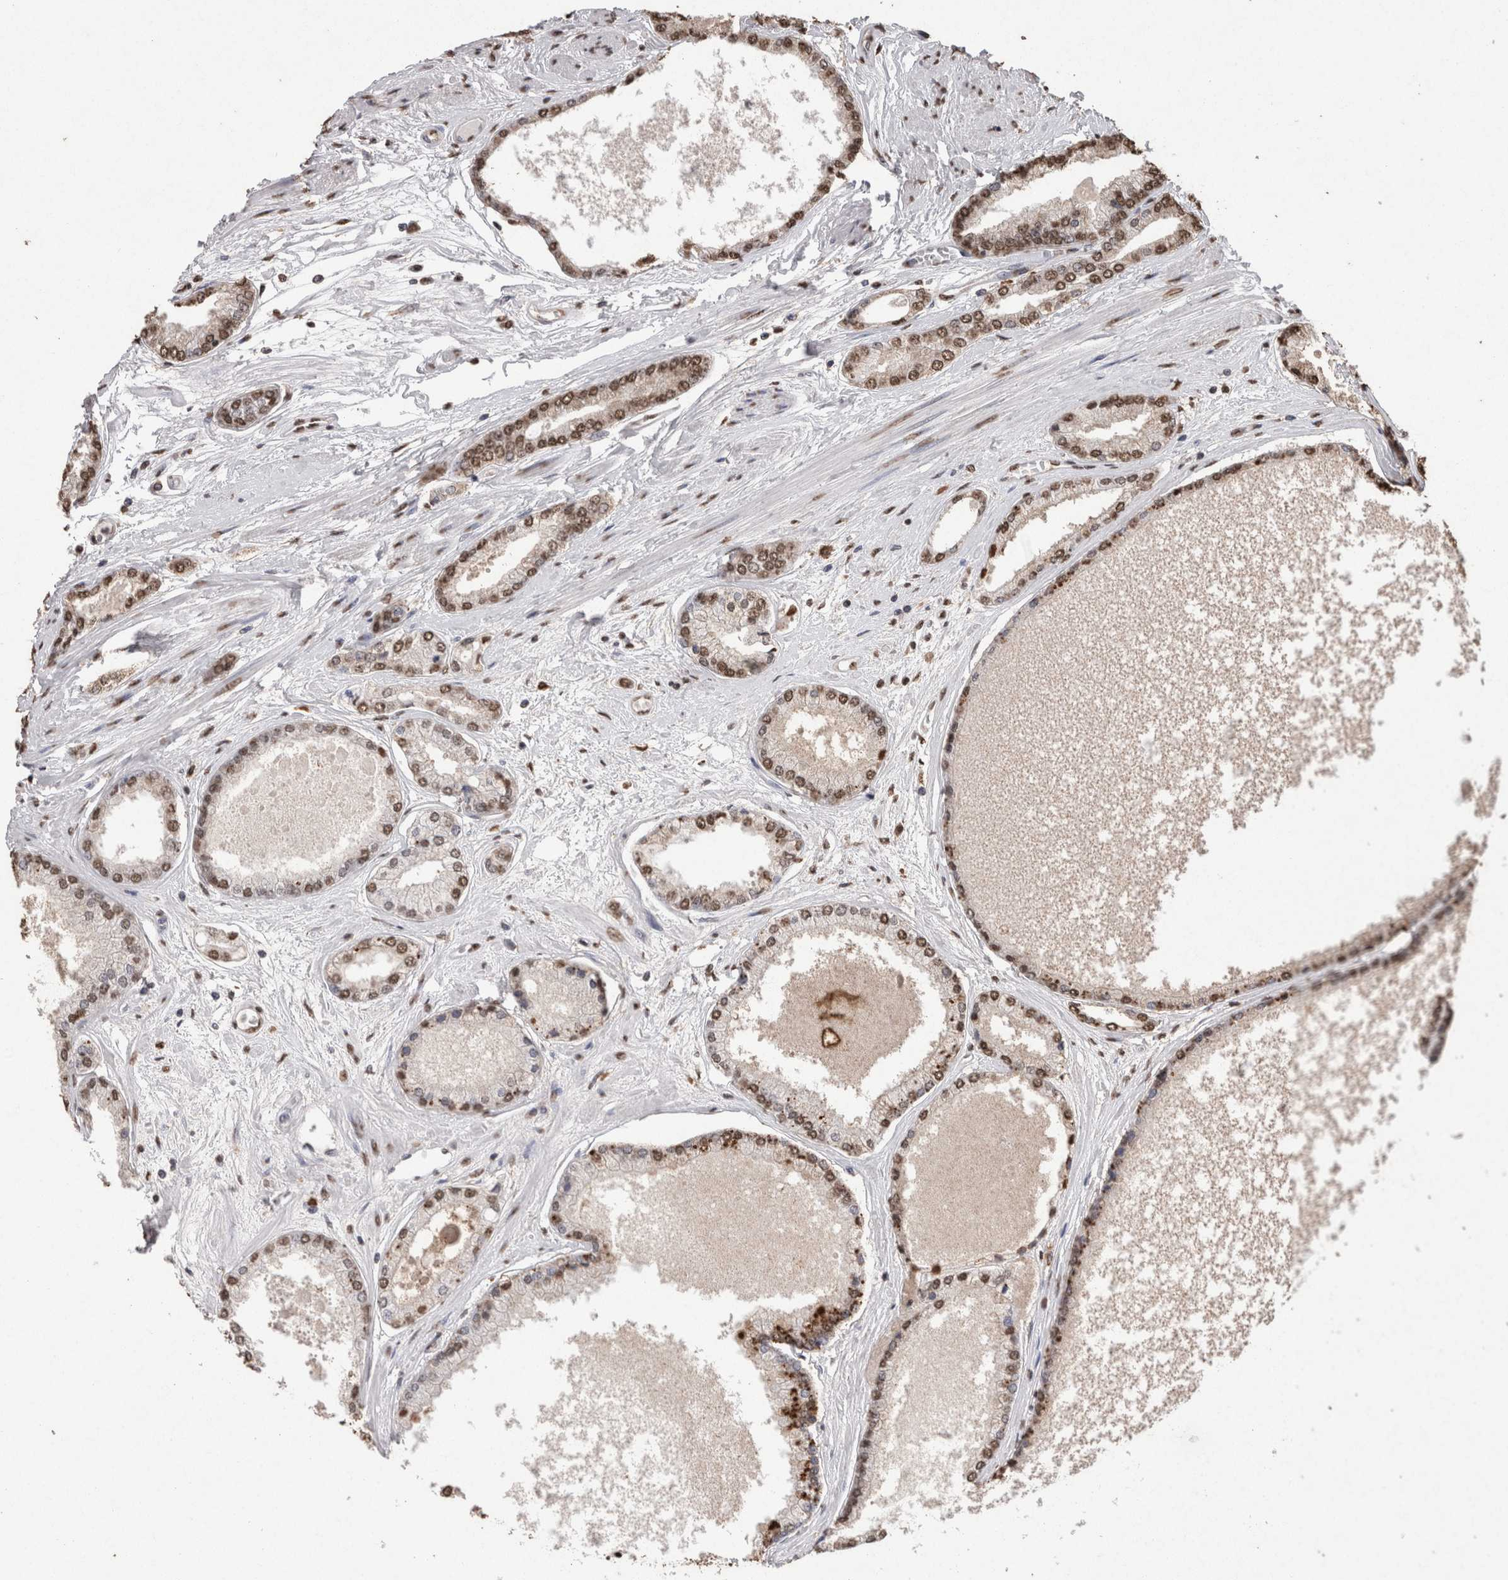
{"staining": {"intensity": "moderate", "quantity": ">75%", "location": "nuclear"}, "tissue": "prostate cancer", "cell_type": "Tumor cells", "image_type": "cancer", "snomed": [{"axis": "morphology", "description": "Adenocarcinoma, High grade"}, {"axis": "topography", "description": "Prostate"}], "caption": "IHC staining of adenocarcinoma (high-grade) (prostate), which demonstrates medium levels of moderate nuclear positivity in about >75% of tumor cells indicating moderate nuclear protein staining. The staining was performed using DAB (brown) for protein detection and nuclei were counterstained in hematoxylin (blue).", "gene": "NTHL1", "patient": {"sex": "male", "age": 59}}